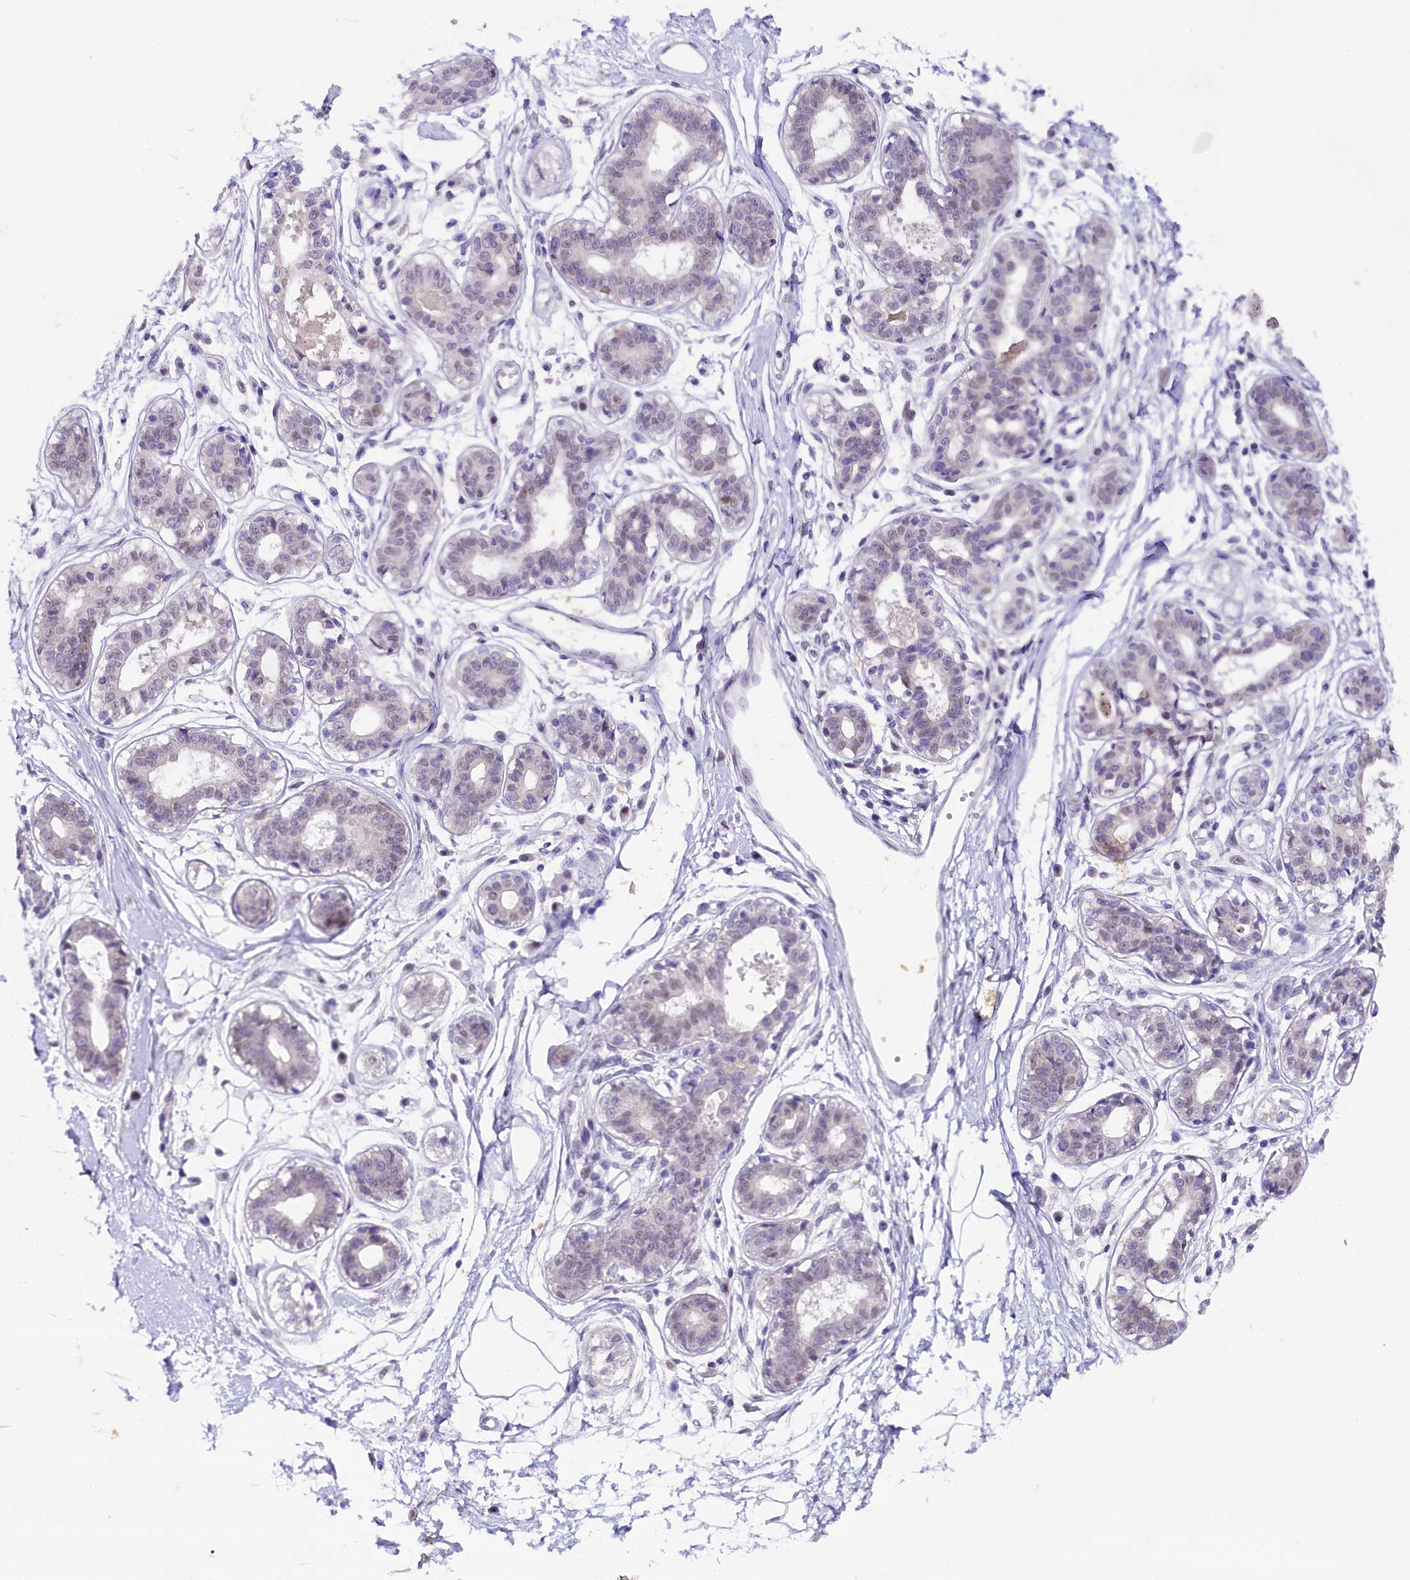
{"staining": {"intensity": "negative", "quantity": "none", "location": "none"}, "tissue": "breast", "cell_type": "Adipocytes", "image_type": "normal", "snomed": [{"axis": "morphology", "description": "Normal tissue, NOS"}, {"axis": "topography", "description": "Breast"}], "caption": "Human breast stained for a protein using IHC demonstrates no positivity in adipocytes.", "gene": "OSGEP", "patient": {"sex": "female", "age": 45}}